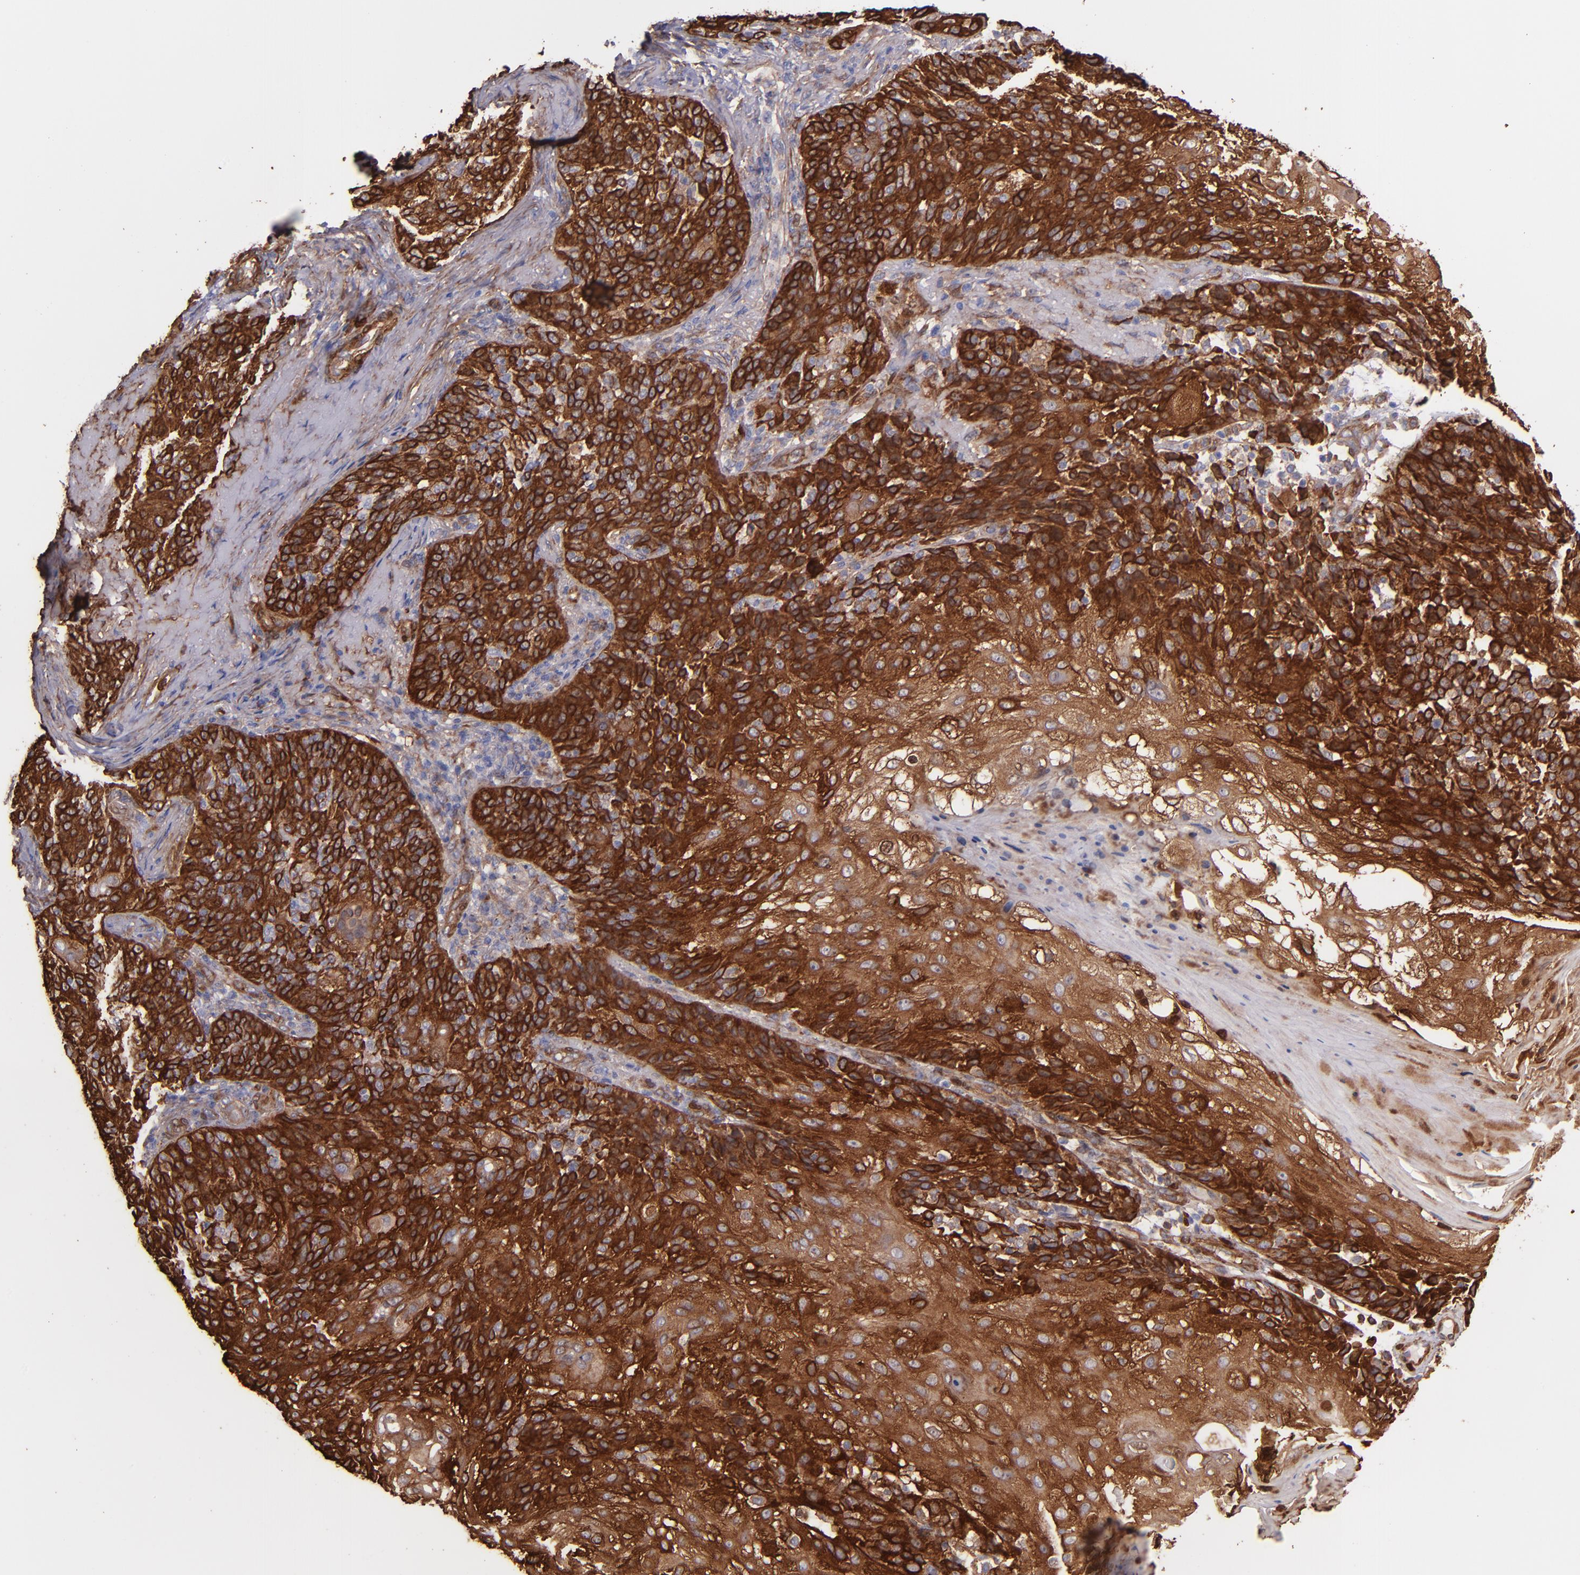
{"staining": {"intensity": "strong", "quantity": ">75%", "location": "cytoplasmic/membranous"}, "tissue": "skin cancer", "cell_type": "Tumor cells", "image_type": "cancer", "snomed": [{"axis": "morphology", "description": "Normal tissue, NOS"}, {"axis": "morphology", "description": "Squamous cell carcinoma, NOS"}, {"axis": "topography", "description": "Skin"}], "caption": "A high-resolution image shows immunohistochemistry staining of squamous cell carcinoma (skin), which displays strong cytoplasmic/membranous expression in approximately >75% of tumor cells.", "gene": "VCL", "patient": {"sex": "female", "age": 83}}